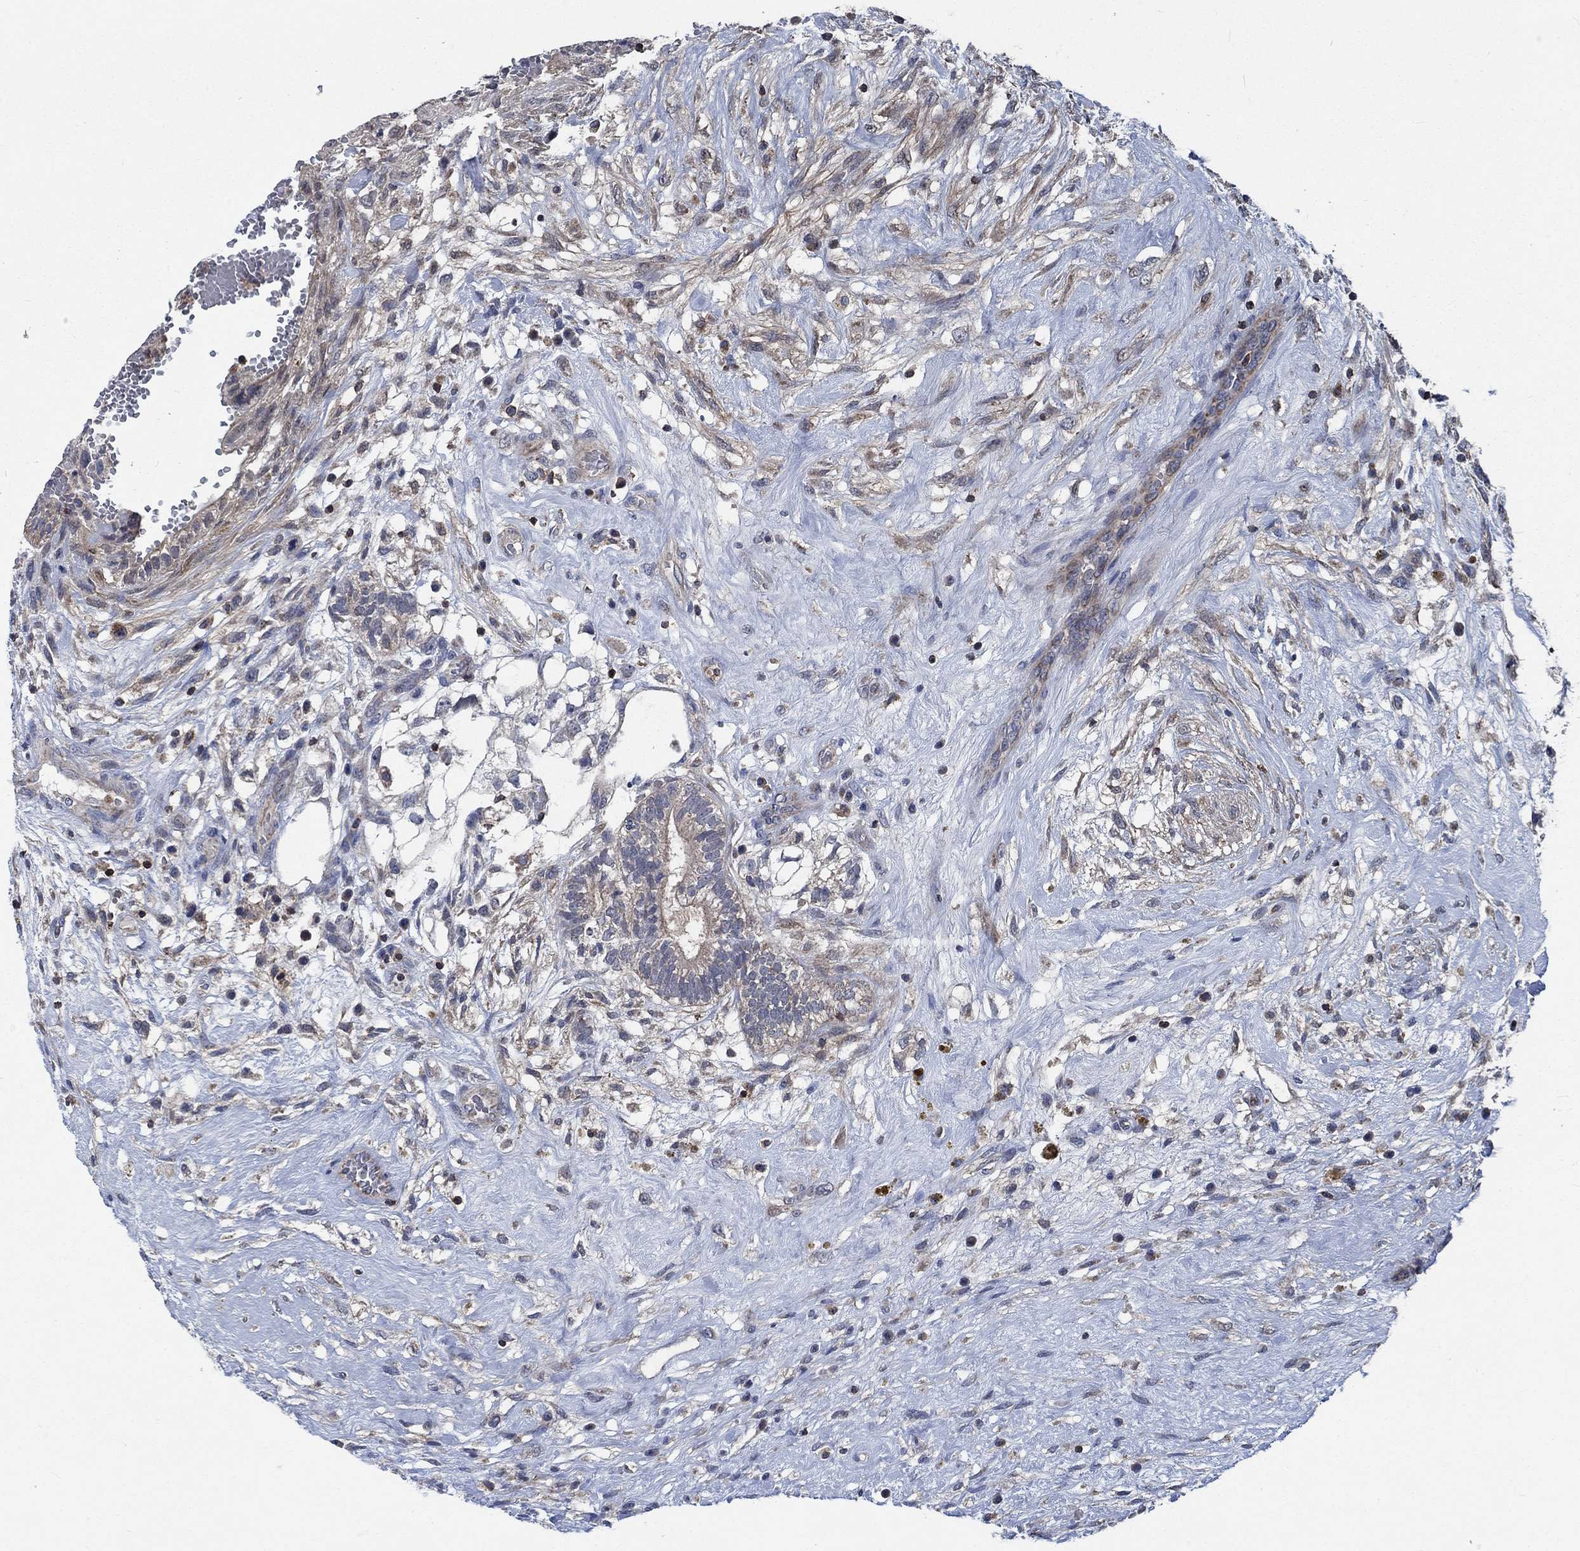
{"staining": {"intensity": "weak", "quantity": "25%-75%", "location": "cytoplasmic/membranous"}, "tissue": "testis cancer", "cell_type": "Tumor cells", "image_type": "cancer", "snomed": [{"axis": "morphology", "description": "Normal tissue, NOS"}, {"axis": "morphology", "description": "Carcinoma, Embryonal, NOS"}, {"axis": "topography", "description": "Testis"}, {"axis": "topography", "description": "Epididymis"}], "caption": "High-magnification brightfield microscopy of testis embryonal carcinoma stained with DAB (3,3'-diaminobenzidine) (brown) and counterstained with hematoxylin (blue). tumor cells exhibit weak cytoplasmic/membranous positivity is appreciated in approximately25%-75% of cells.", "gene": "STXBP6", "patient": {"sex": "male", "age": 32}}